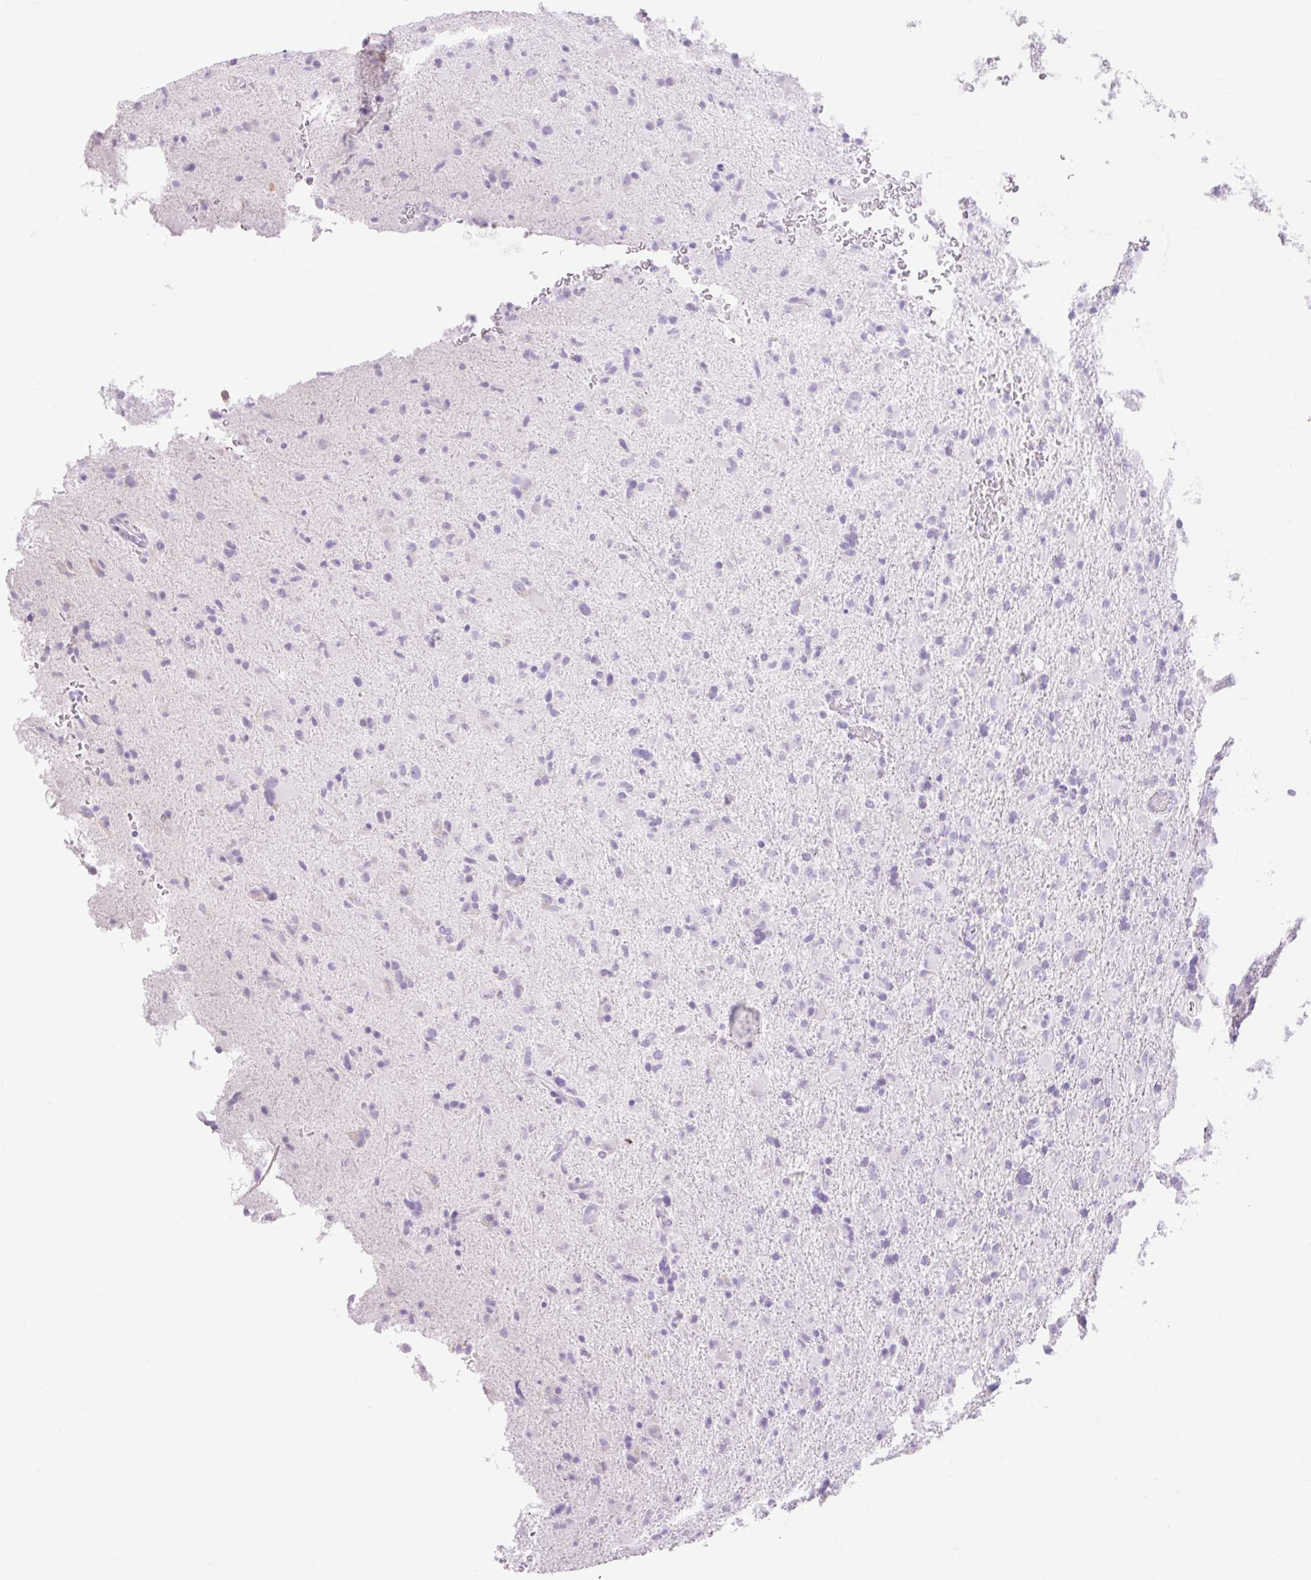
{"staining": {"intensity": "negative", "quantity": "none", "location": "none"}, "tissue": "glioma", "cell_type": "Tumor cells", "image_type": "cancer", "snomed": [{"axis": "morphology", "description": "Glioma, malignant, Low grade"}, {"axis": "topography", "description": "Brain"}], "caption": "A high-resolution histopathology image shows immunohistochemistry (IHC) staining of malignant glioma (low-grade), which reveals no significant expression in tumor cells. The staining was performed using DAB (3,3'-diaminobenzidine) to visualize the protein expression in brown, while the nuclei were stained in blue with hematoxylin (Magnification: 20x).", "gene": "SLC25A40", "patient": {"sex": "male", "age": 65}}